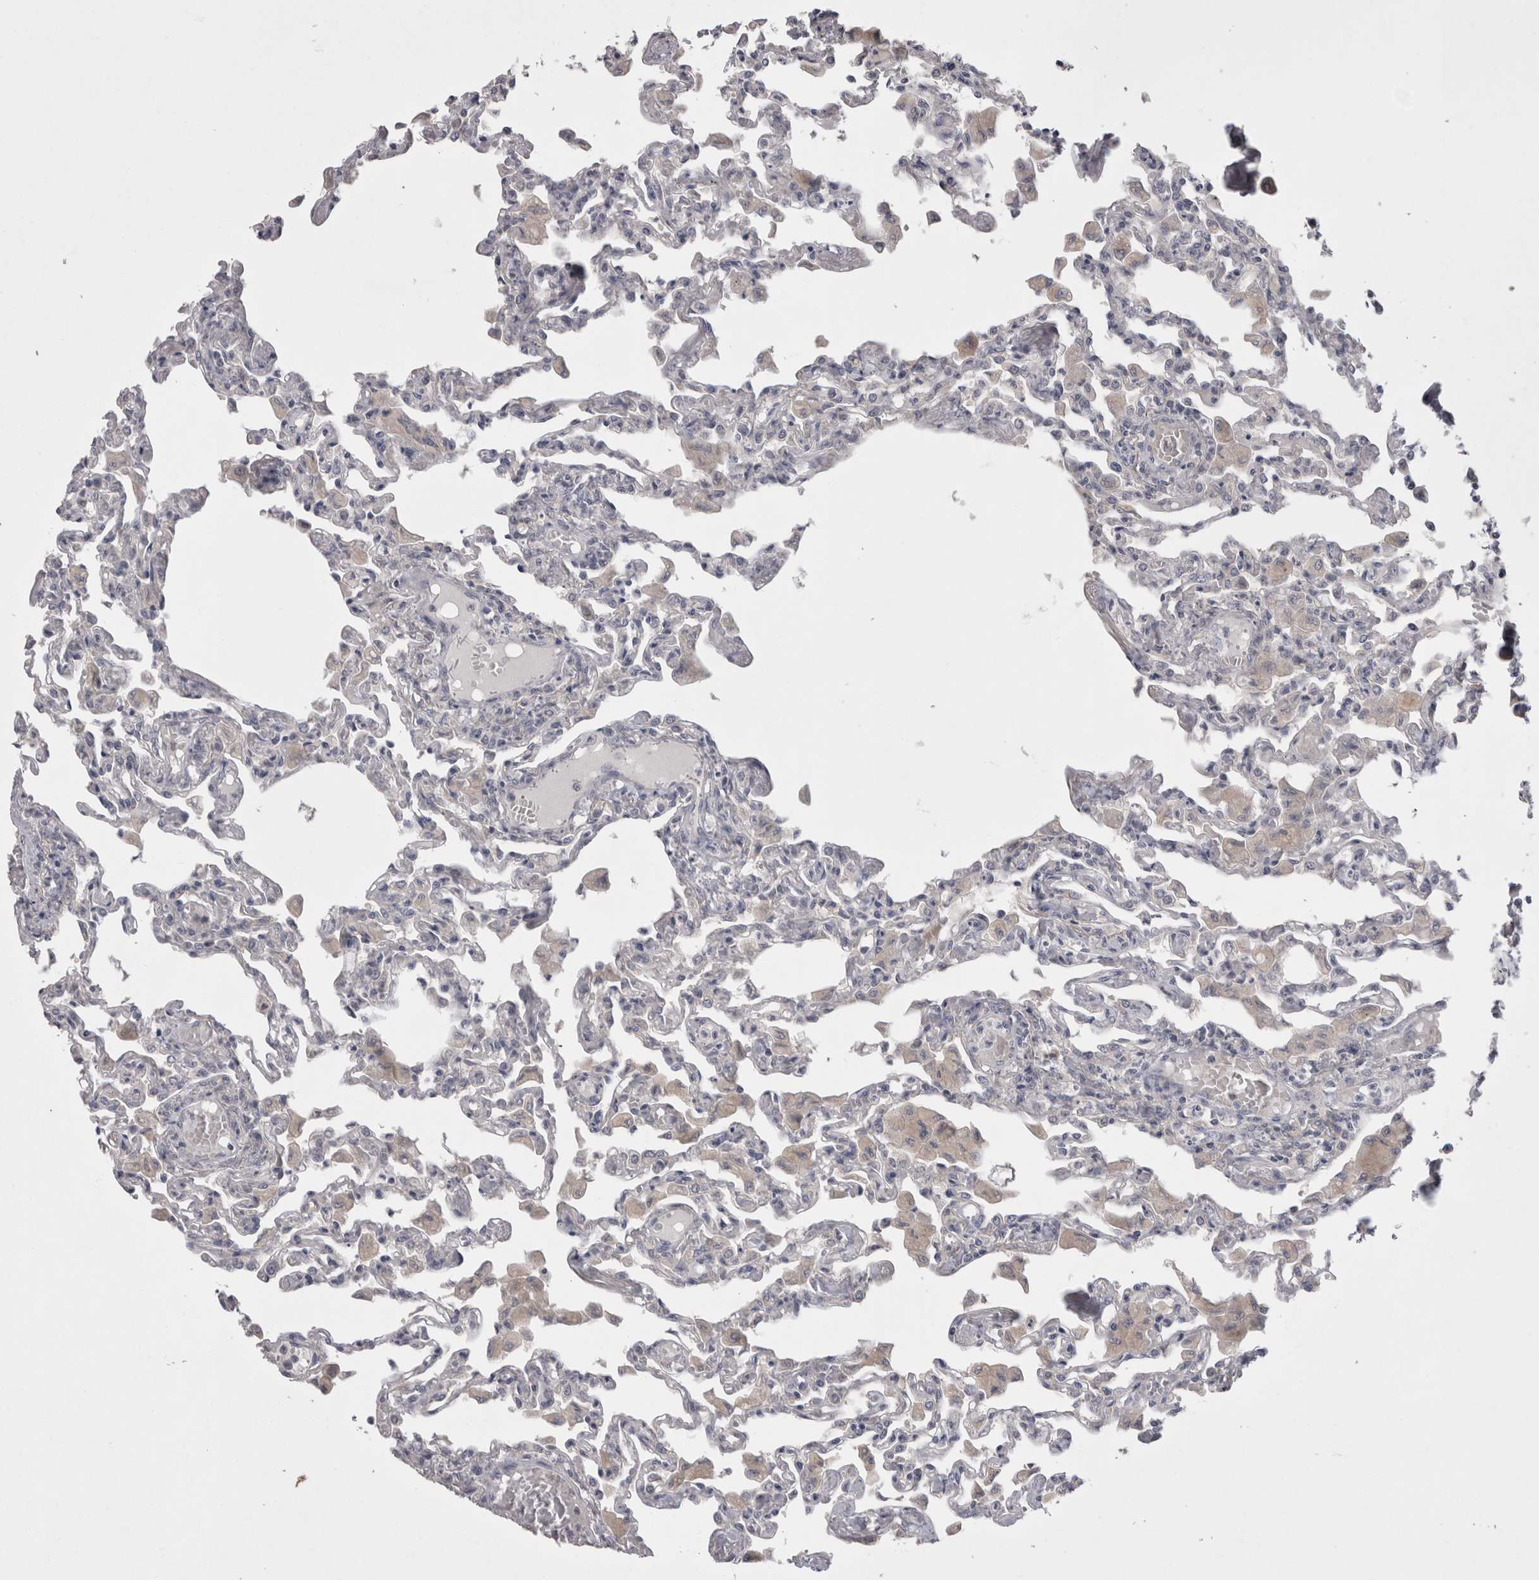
{"staining": {"intensity": "negative", "quantity": "none", "location": "none"}, "tissue": "lung", "cell_type": "Alveolar cells", "image_type": "normal", "snomed": [{"axis": "morphology", "description": "Normal tissue, NOS"}, {"axis": "topography", "description": "Bronchus"}, {"axis": "topography", "description": "Lung"}], "caption": "Human lung stained for a protein using immunohistochemistry (IHC) demonstrates no expression in alveolar cells.", "gene": "LRRC40", "patient": {"sex": "female", "age": 49}}